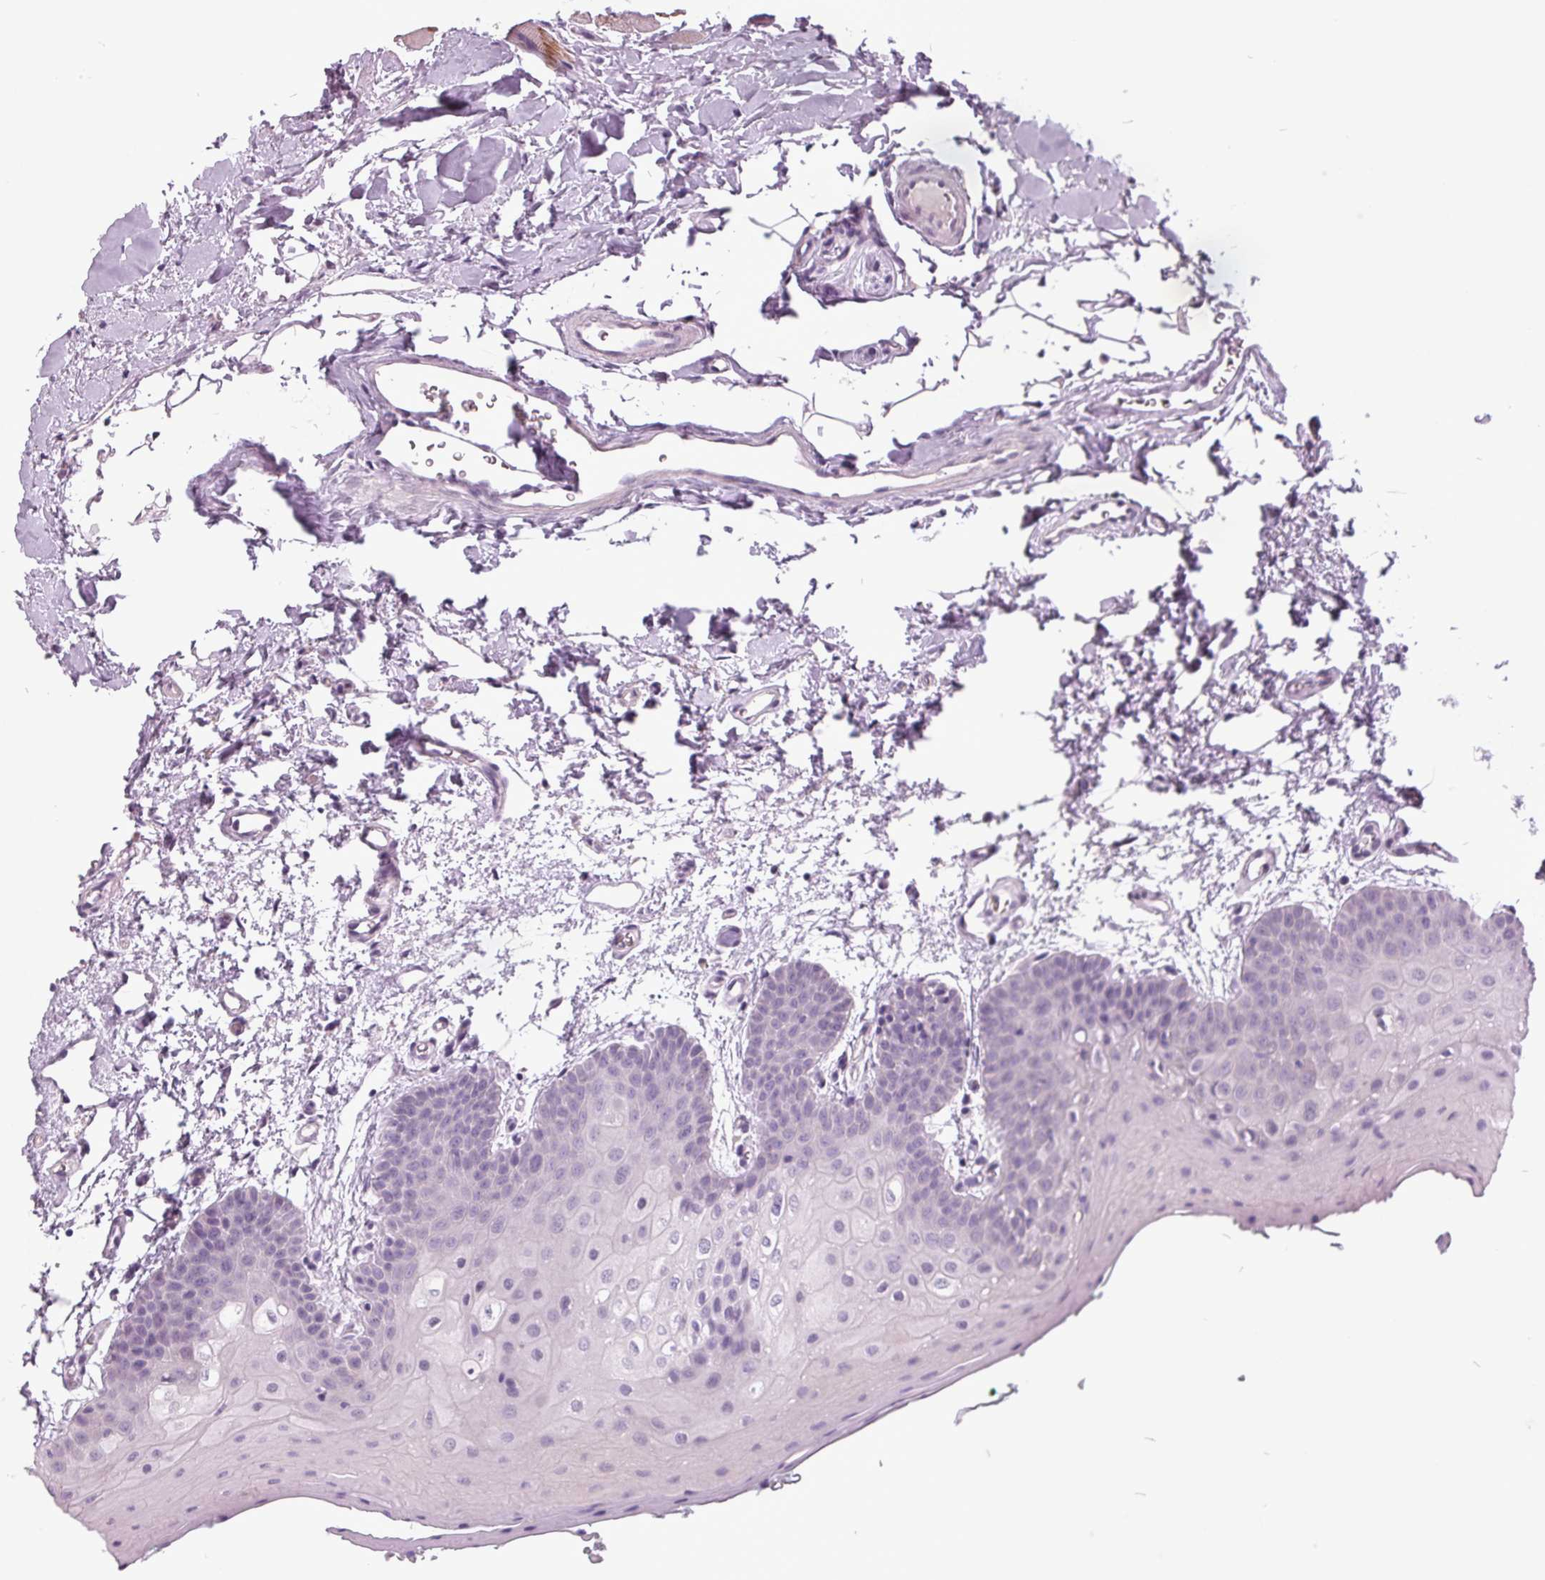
{"staining": {"intensity": "negative", "quantity": "none", "location": "none"}, "tissue": "oral mucosa", "cell_type": "Squamous epithelial cells", "image_type": "normal", "snomed": [{"axis": "morphology", "description": "Normal tissue, NOS"}, {"axis": "morphology", "description": "Squamous cell carcinoma, NOS"}, {"axis": "topography", "description": "Oral tissue"}, {"axis": "topography", "description": "Head-Neck"}], "caption": "IHC micrograph of unremarkable human oral mucosa stained for a protein (brown), which displays no staining in squamous epithelial cells.", "gene": "C2orf16", "patient": {"sex": "female", "age": 50}}